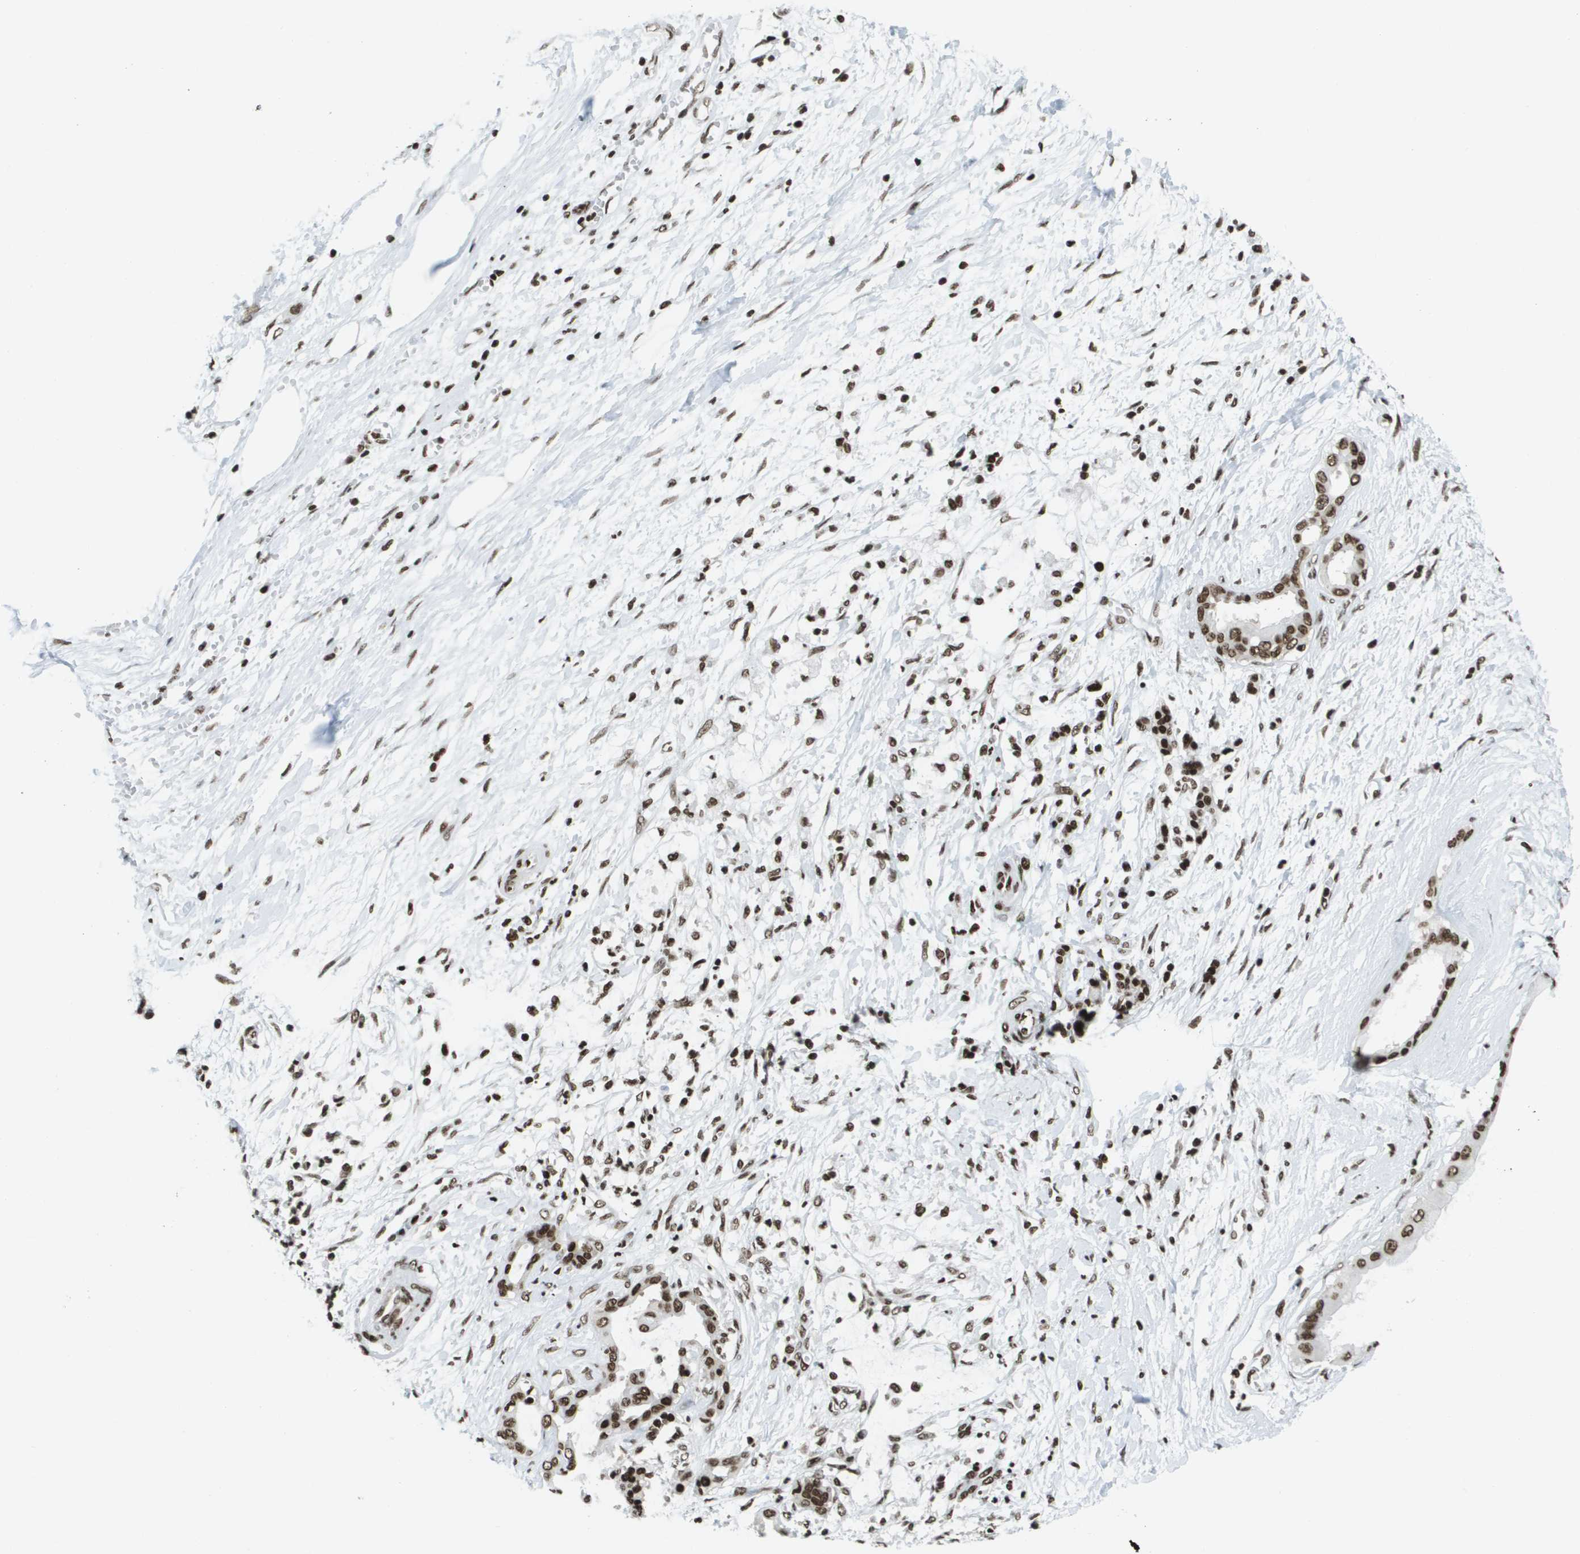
{"staining": {"intensity": "strong", "quantity": ">75%", "location": "nuclear"}, "tissue": "pancreatic cancer", "cell_type": "Tumor cells", "image_type": "cancer", "snomed": [{"axis": "morphology", "description": "Adenocarcinoma, NOS"}, {"axis": "topography", "description": "Pancreas"}], "caption": "Protein expression analysis of human pancreatic cancer (adenocarcinoma) reveals strong nuclear expression in approximately >75% of tumor cells. (DAB IHC, brown staining for protein, blue staining for nuclei).", "gene": "GLYR1", "patient": {"sex": "male", "age": 56}}